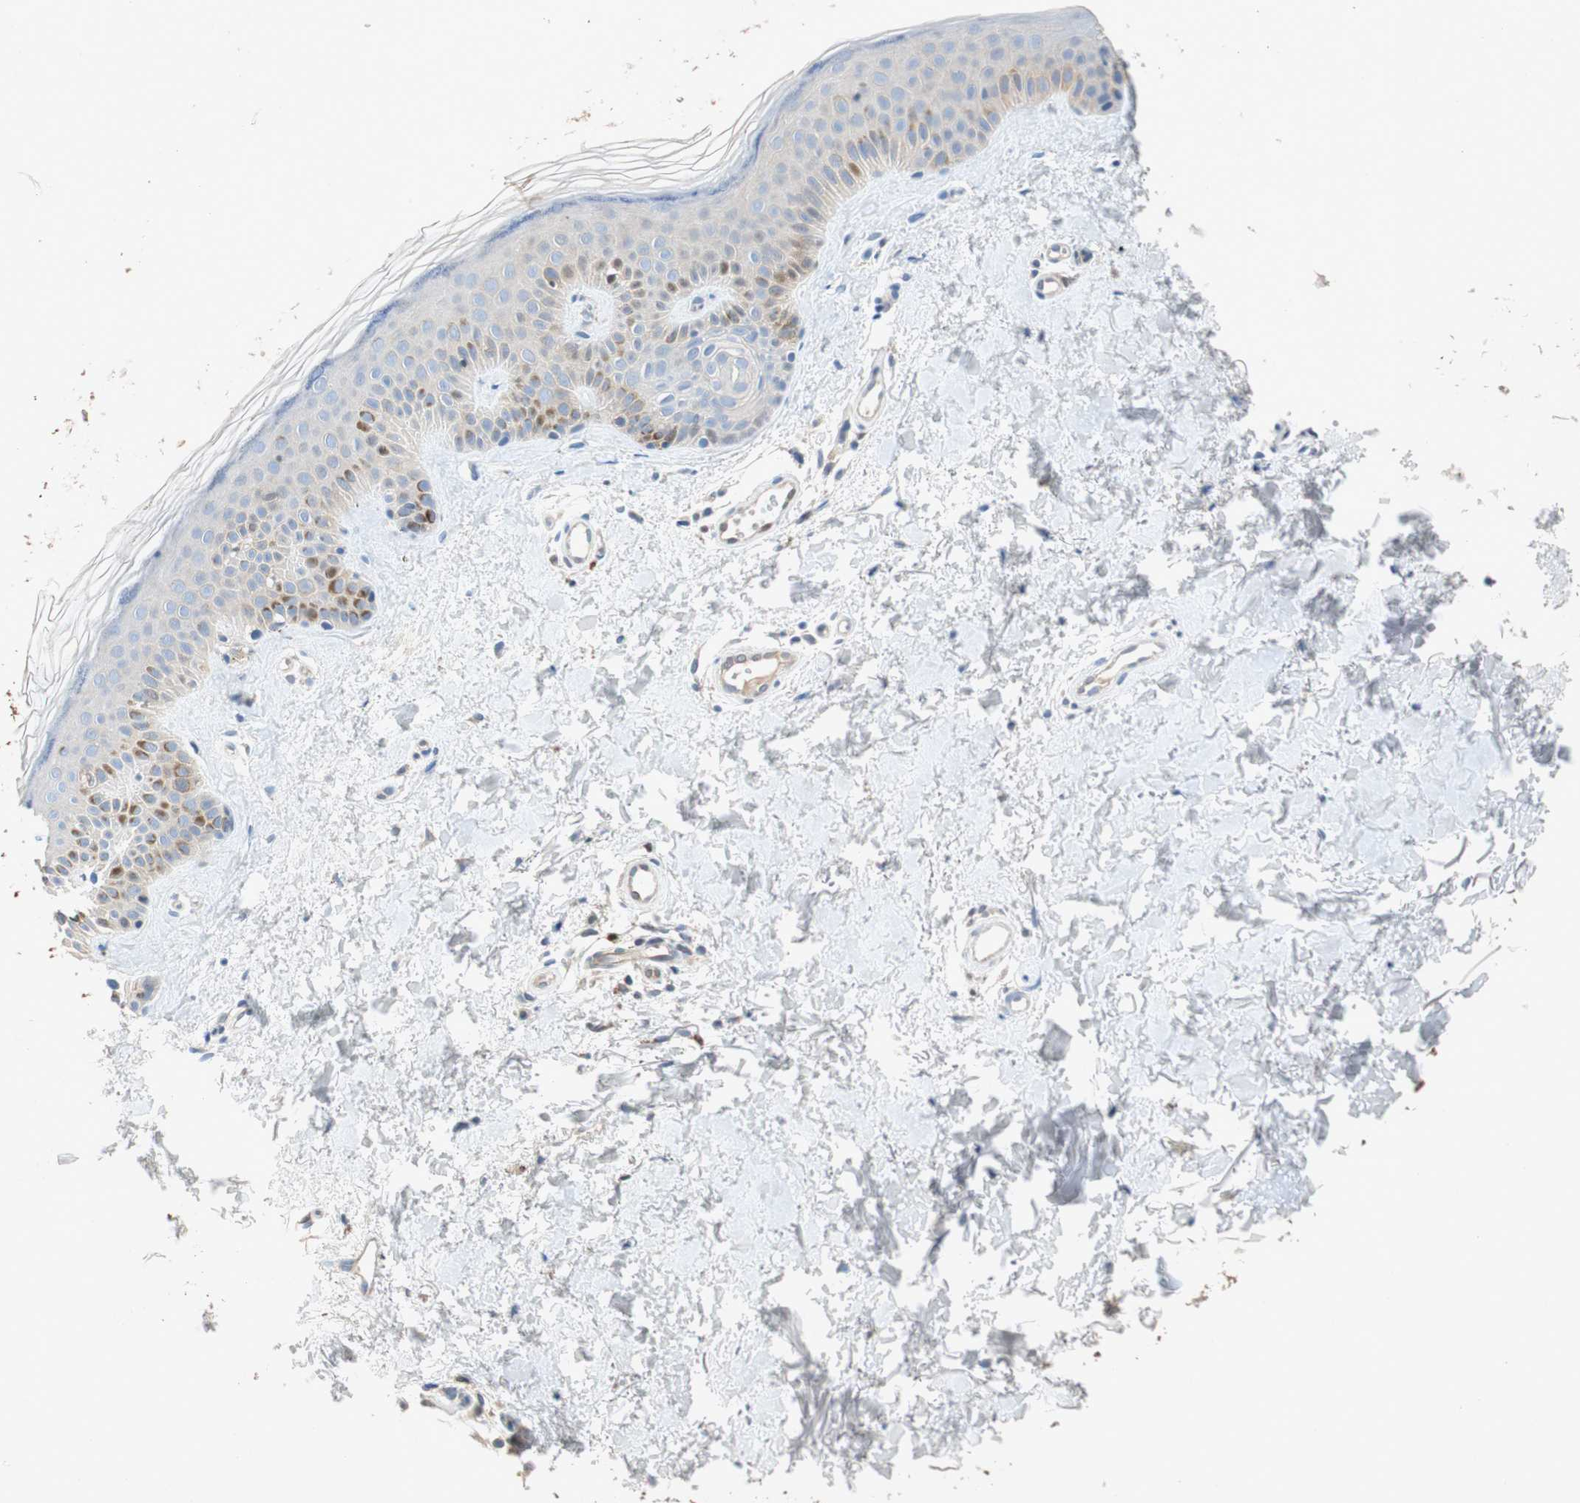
{"staining": {"intensity": "negative", "quantity": "none", "location": "none"}, "tissue": "skin", "cell_type": "Fibroblasts", "image_type": "normal", "snomed": [{"axis": "morphology", "description": "Normal tissue, NOS"}, {"axis": "topography", "description": "Skin"}], "caption": "High power microscopy photomicrograph of an IHC photomicrograph of benign skin, revealing no significant positivity in fibroblasts.", "gene": "RELB", "patient": {"sex": "male", "age": 67}}